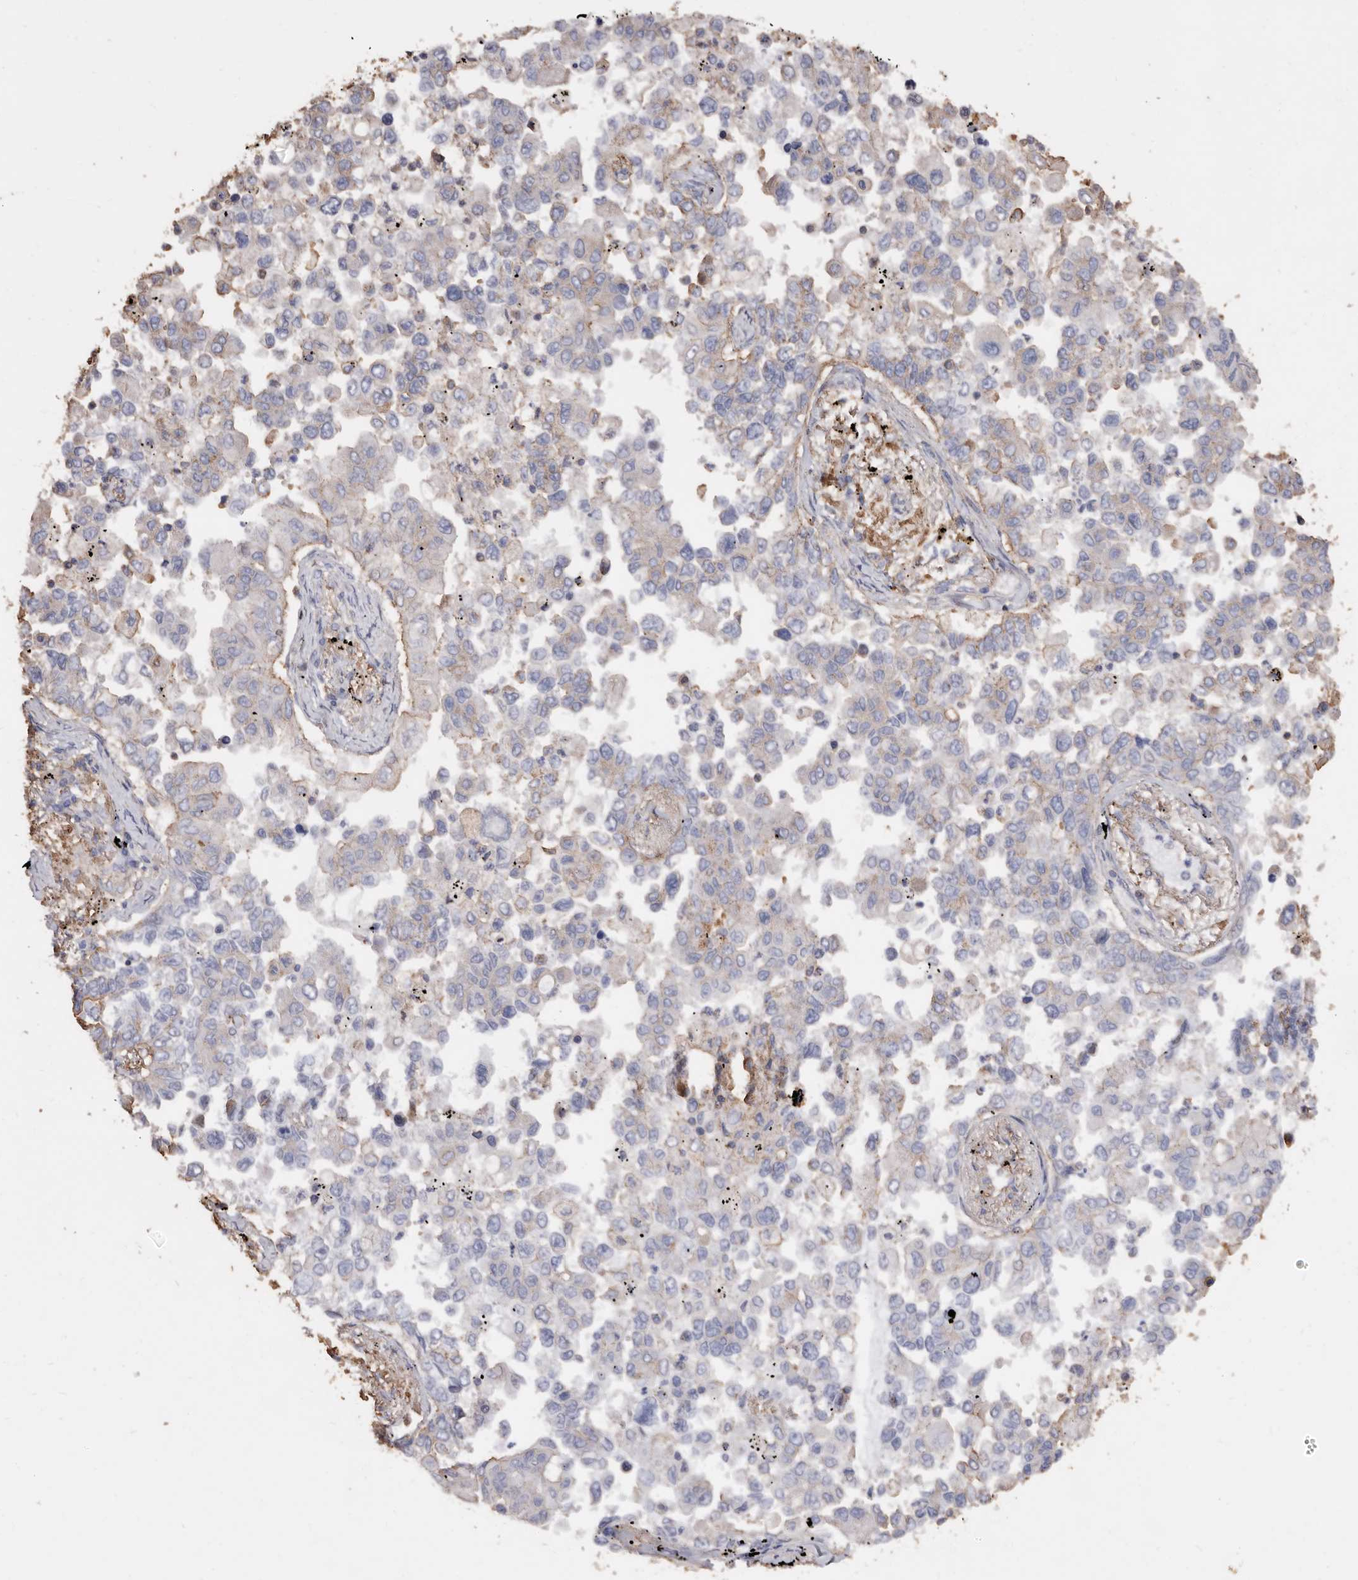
{"staining": {"intensity": "weak", "quantity": "<25%", "location": "cytoplasmic/membranous"}, "tissue": "lung cancer", "cell_type": "Tumor cells", "image_type": "cancer", "snomed": [{"axis": "morphology", "description": "Adenocarcinoma, NOS"}, {"axis": "topography", "description": "Lung"}], "caption": "Immunohistochemistry photomicrograph of human lung cancer stained for a protein (brown), which exhibits no positivity in tumor cells.", "gene": "COQ8B", "patient": {"sex": "female", "age": 67}}